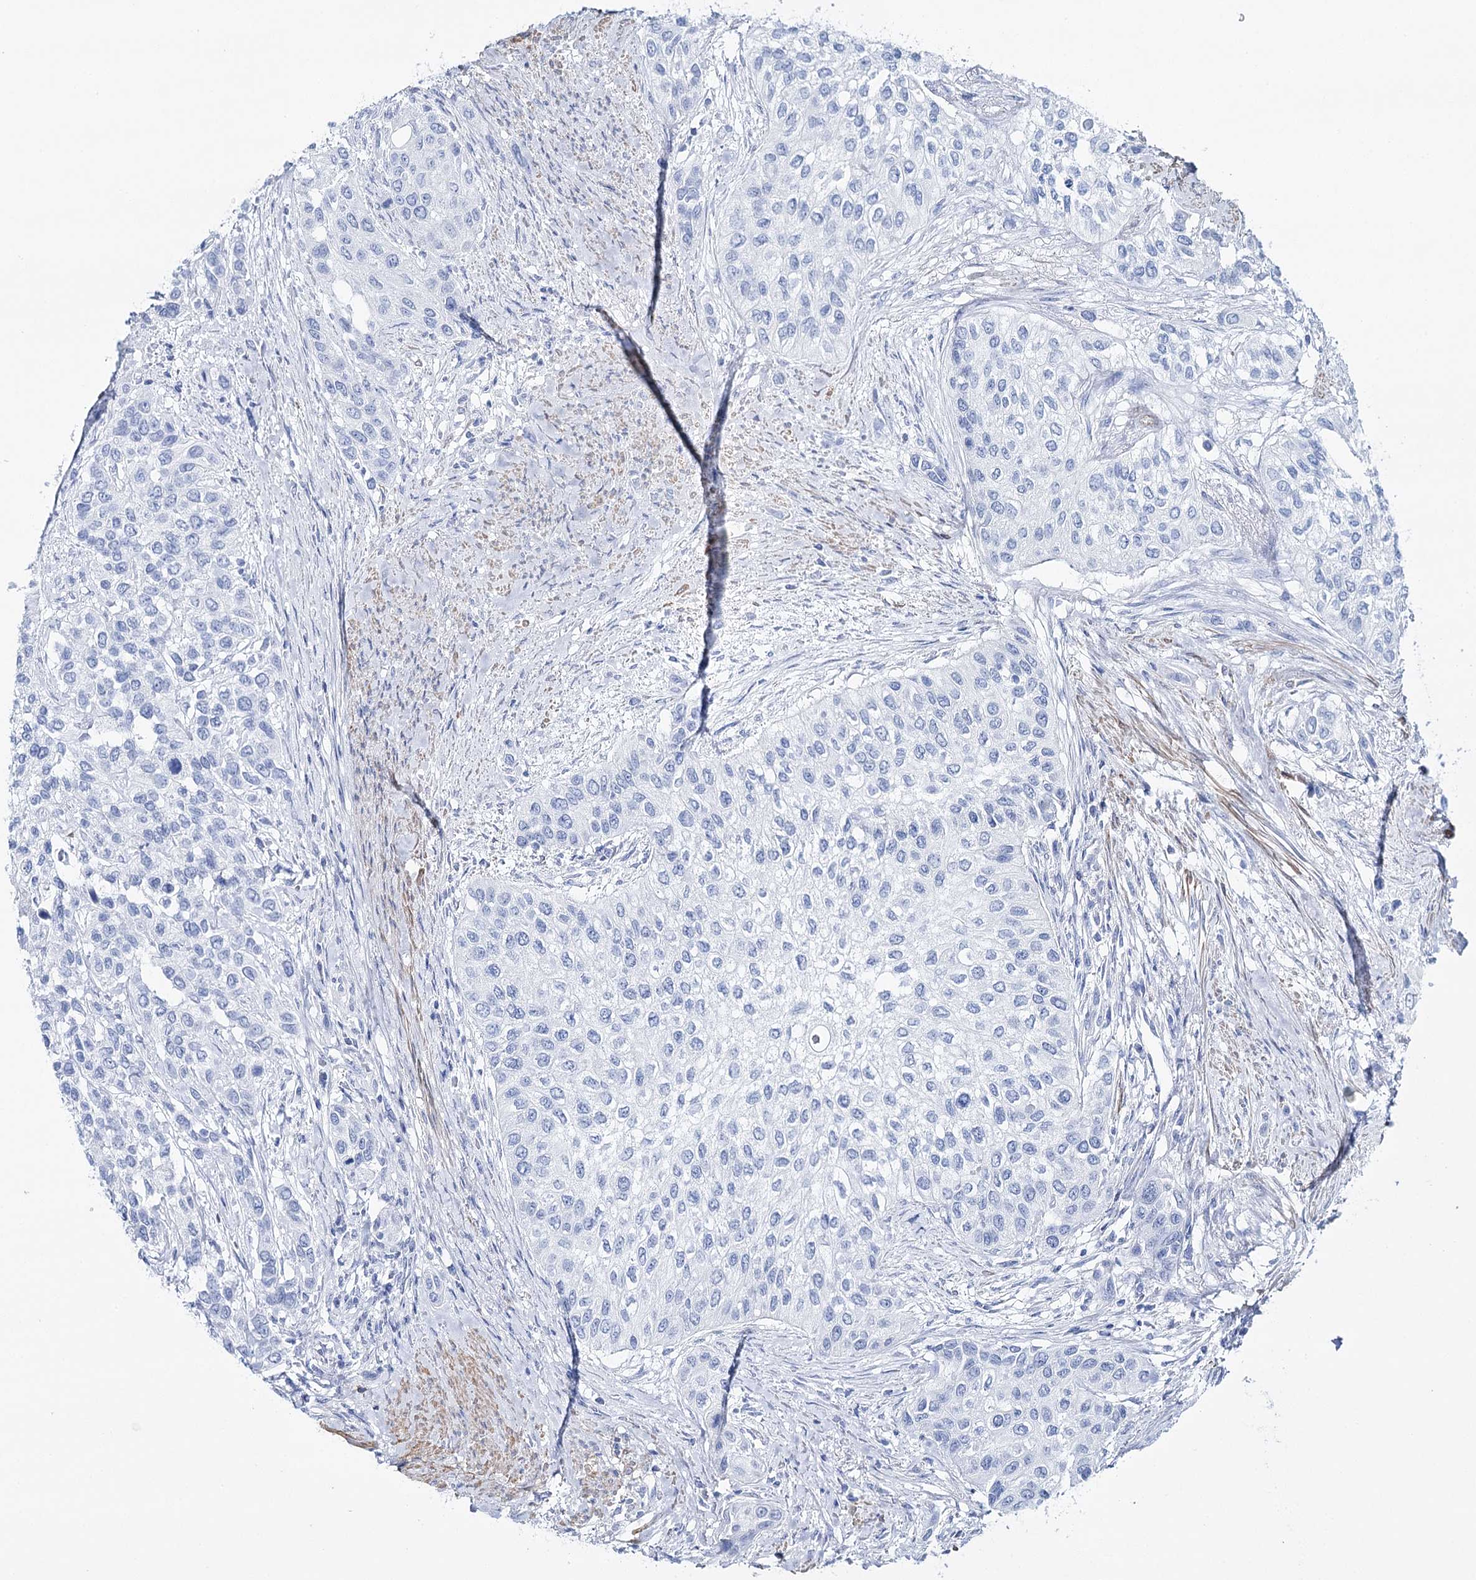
{"staining": {"intensity": "negative", "quantity": "none", "location": "none"}, "tissue": "urothelial cancer", "cell_type": "Tumor cells", "image_type": "cancer", "snomed": [{"axis": "morphology", "description": "Normal tissue, NOS"}, {"axis": "morphology", "description": "Urothelial carcinoma, High grade"}, {"axis": "topography", "description": "Vascular tissue"}, {"axis": "topography", "description": "Urinary bladder"}], "caption": "A high-resolution image shows immunohistochemistry (IHC) staining of urothelial carcinoma (high-grade), which exhibits no significant staining in tumor cells. (Stains: DAB (3,3'-diaminobenzidine) IHC with hematoxylin counter stain, Microscopy: brightfield microscopy at high magnification).", "gene": "CSN3", "patient": {"sex": "female", "age": 56}}